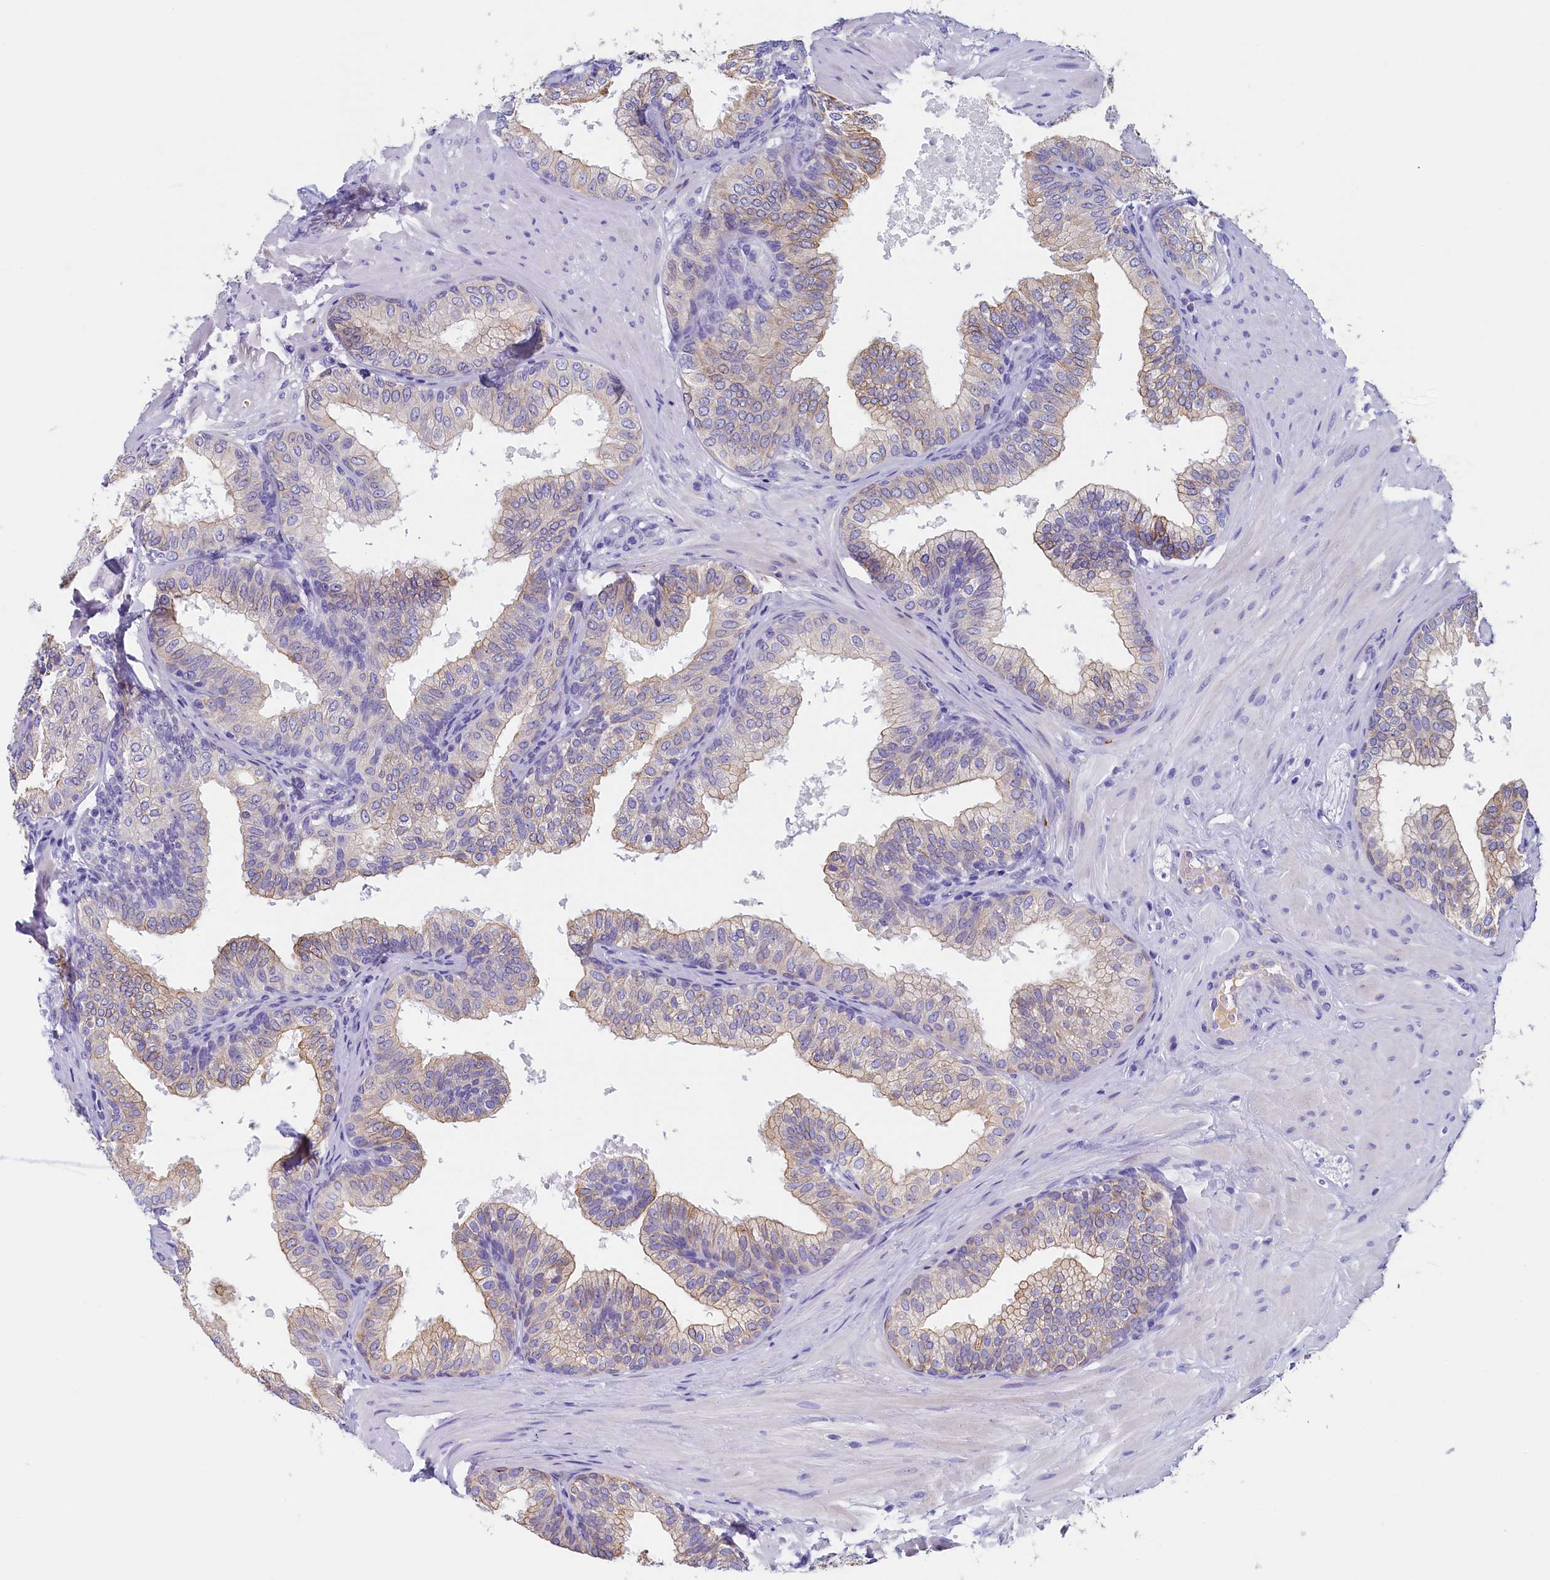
{"staining": {"intensity": "moderate", "quantity": "25%-75%", "location": "cytoplasmic/membranous"}, "tissue": "prostate", "cell_type": "Glandular cells", "image_type": "normal", "snomed": [{"axis": "morphology", "description": "Normal tissue, NOS"}, {"axis": "topography", "description": "Prostate"}], "caption": "A brown stain labels moderate cytoplasmic/membranous expression of a protein in glandular cells of benign prostate. The protein of interest is stained brown, and the nuclei are stained in blue (DAB (3,3'-diaminobenzidine) IHC with brightfield microscopy, high magnification).", "gene": "GUCA1C", "patient": {"sex": "male", "age": 60}}